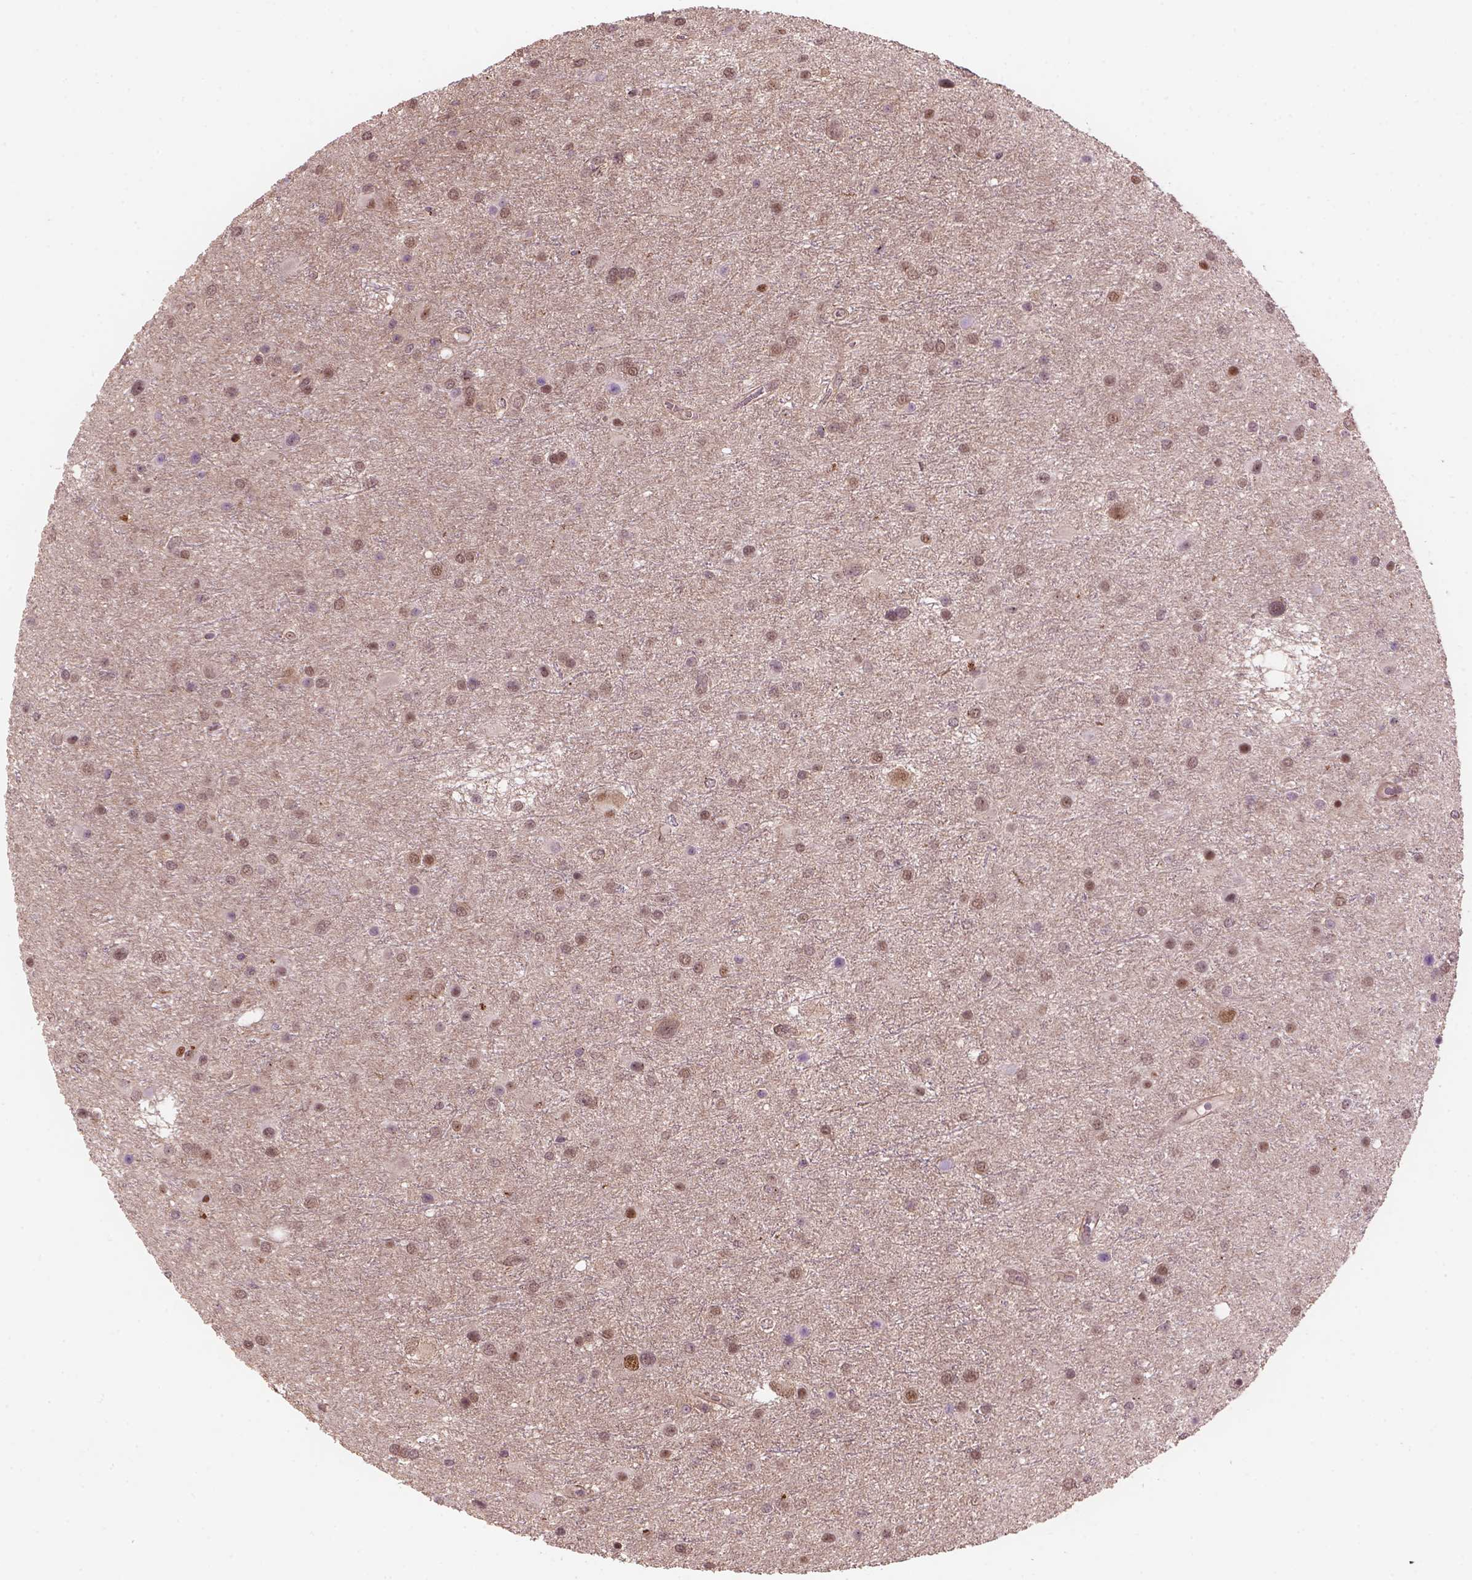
{"staining": {"intensity": "weak", "quantity": "25%-75%", "location": "cytoplasmic/membranous,nuclear"}, "tissue": "glioma", "cell_type": "Tumor cells", "image_type": "cancer", "snomed": [{"axis": "morphology", "description": "Glioma, malignant, Low grade"}, {"axis": "topography", "description": "Brain"}], "caption": "Glioma was stained to show a protein in brown. There is low levels of weak cytoplasmic/membranous and nuclear staining in approximately 25%-75% of tumor cells.", "gene": "PSMD11", "patient": {"sex": "female", "age": 32}}